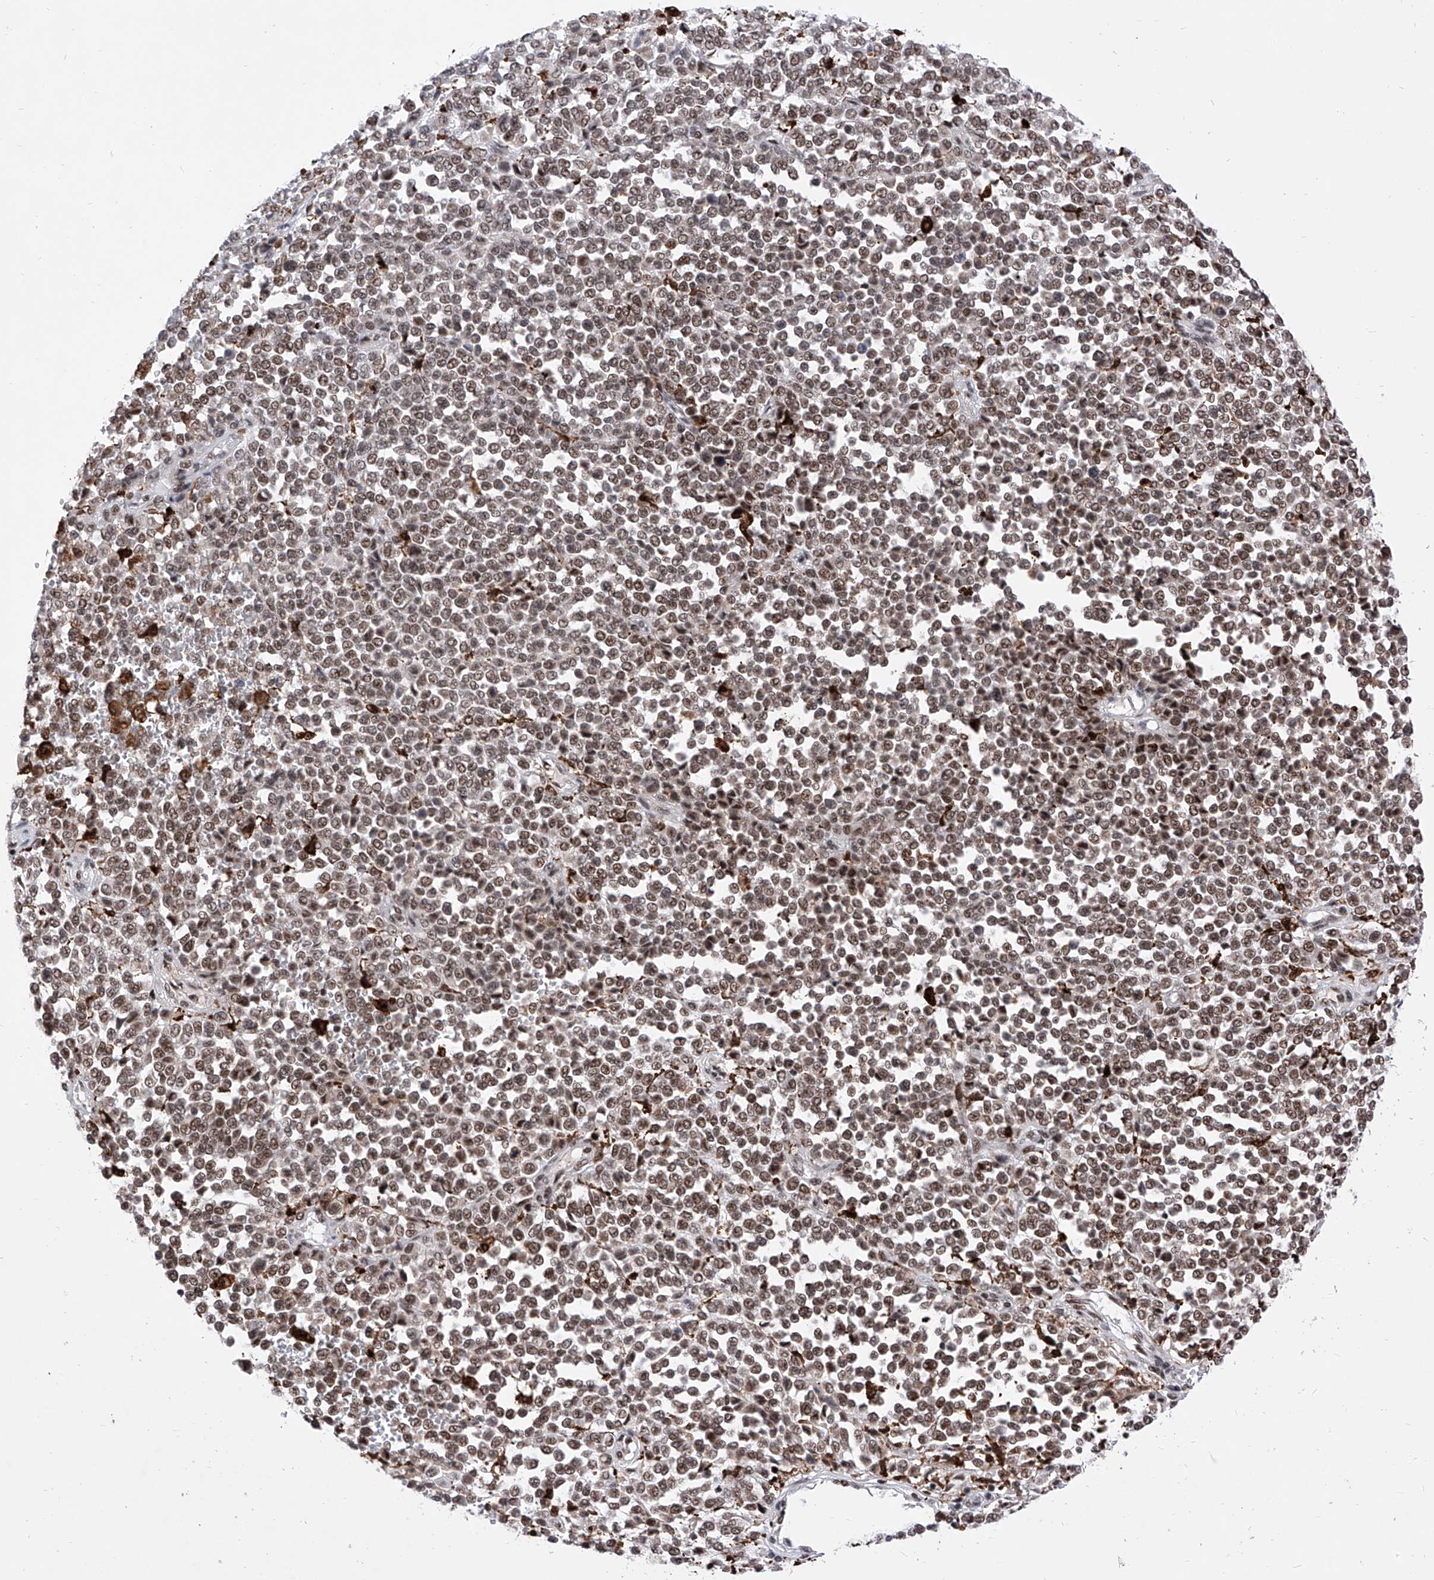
{"staining": {"intensity": "moderate", "quantity": ">75%", "location": "nuclear"}, "tissue": "melanoma", "cell_type": "Tumor cells", "image_type": "cancer", "snomed": [{"axis": "morphology", "description": "Malignant melanoma, Metastatic site"}, {"axis": "topography", "description": "Pancreas"}], "caption": "Malignant melanoma (metastatic site) tissue displays moderate nuclear staining in approximately >75% of tumor cells", "gene": "PHF5A", "patient": {"sex": "female", "age": 30}}